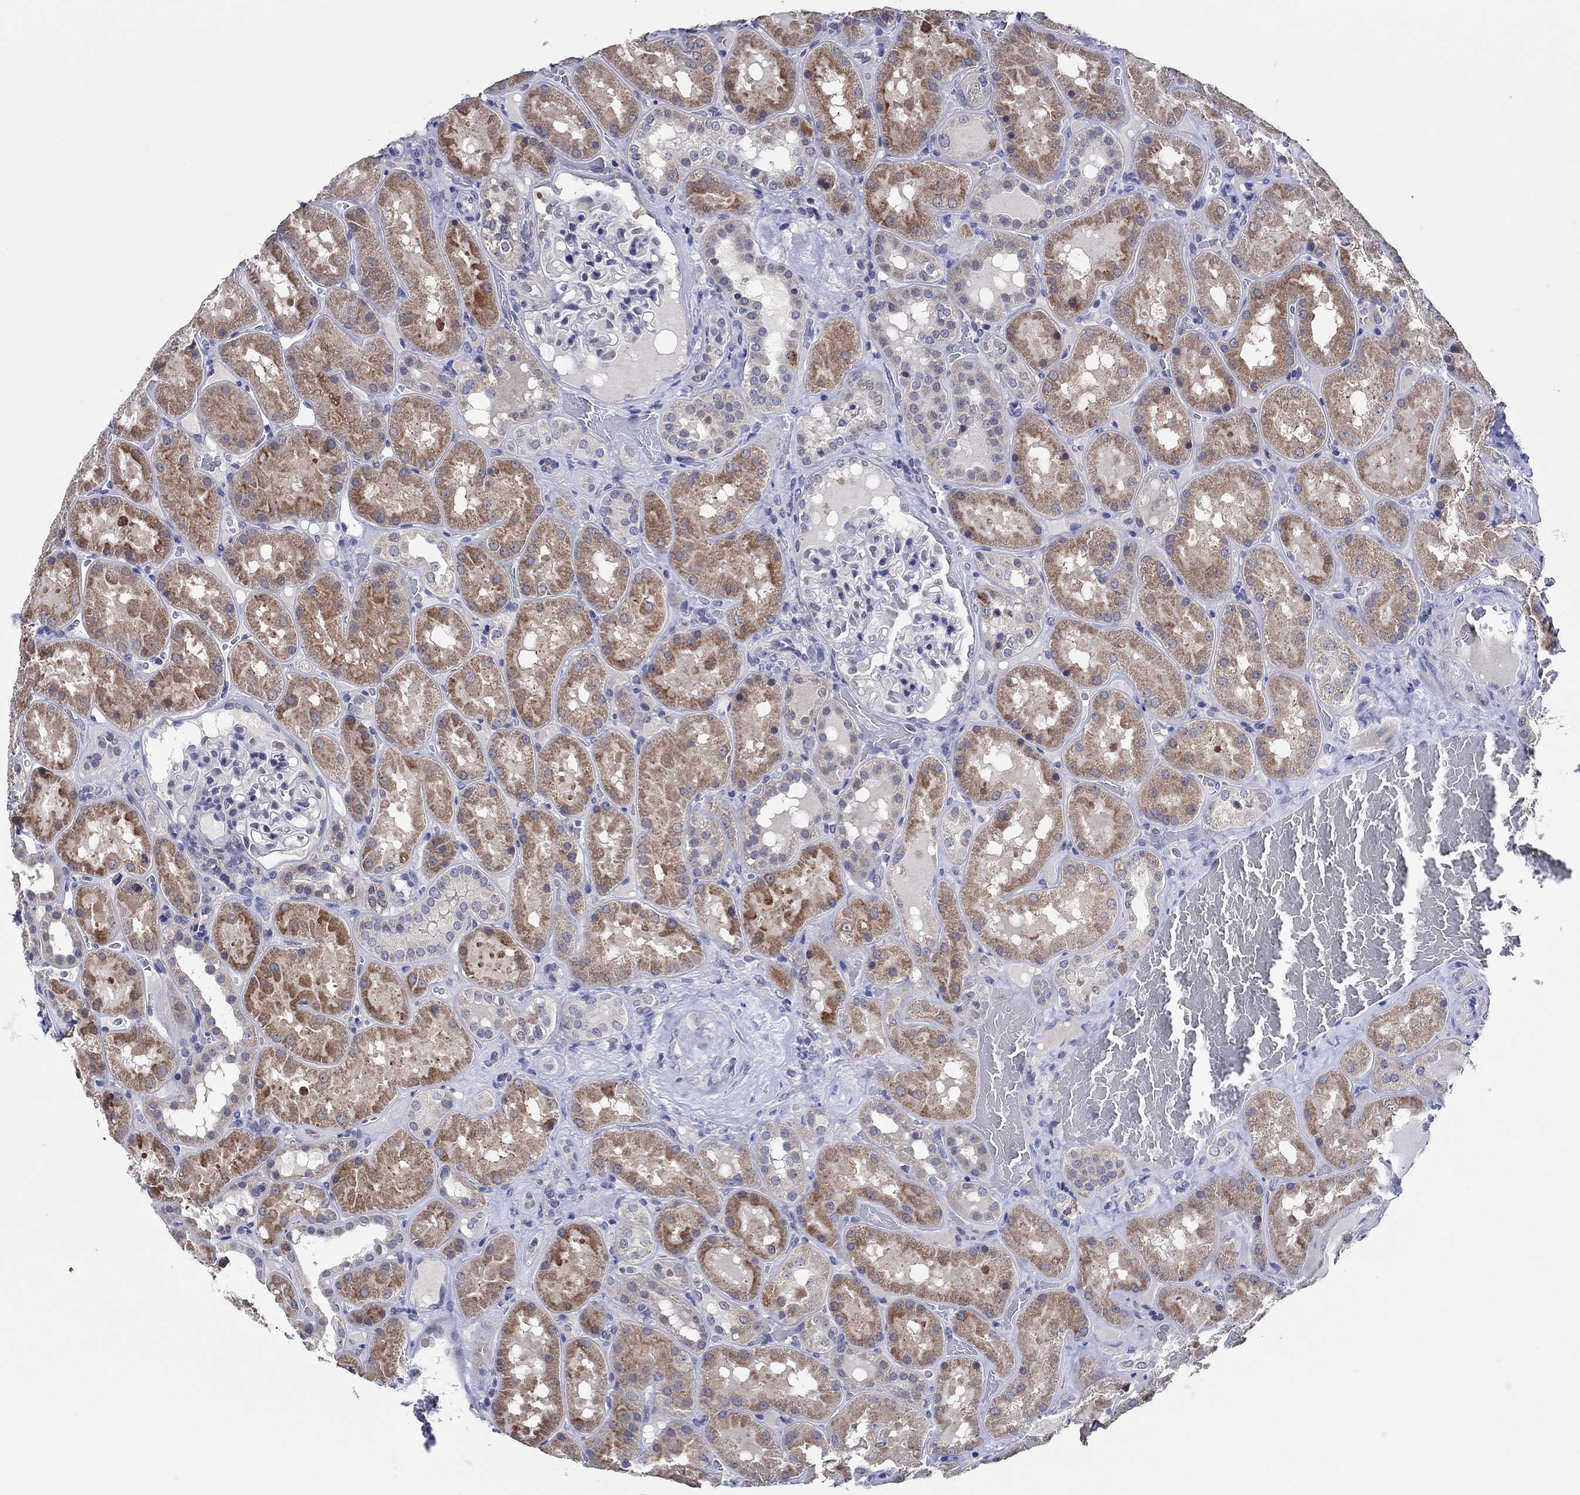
{"staining": {"intensity": "negative", "quantity": "none", "location": "none"}, "tissue": "kidney", "cell_type": "Cells in glomeruli", "image_type": "normal", "snomed": [{"axis": "morphology", "description": "Normal tissue, NOS"}, {"axis": "topography", "description": "Kidney"}], "caption": "Human kidney stained for a protein using immunohistochemistry reveals no expression in cells in glomeruli.", "gene": "PRRT3", "patient": {"sex": "male", "age": 73}}